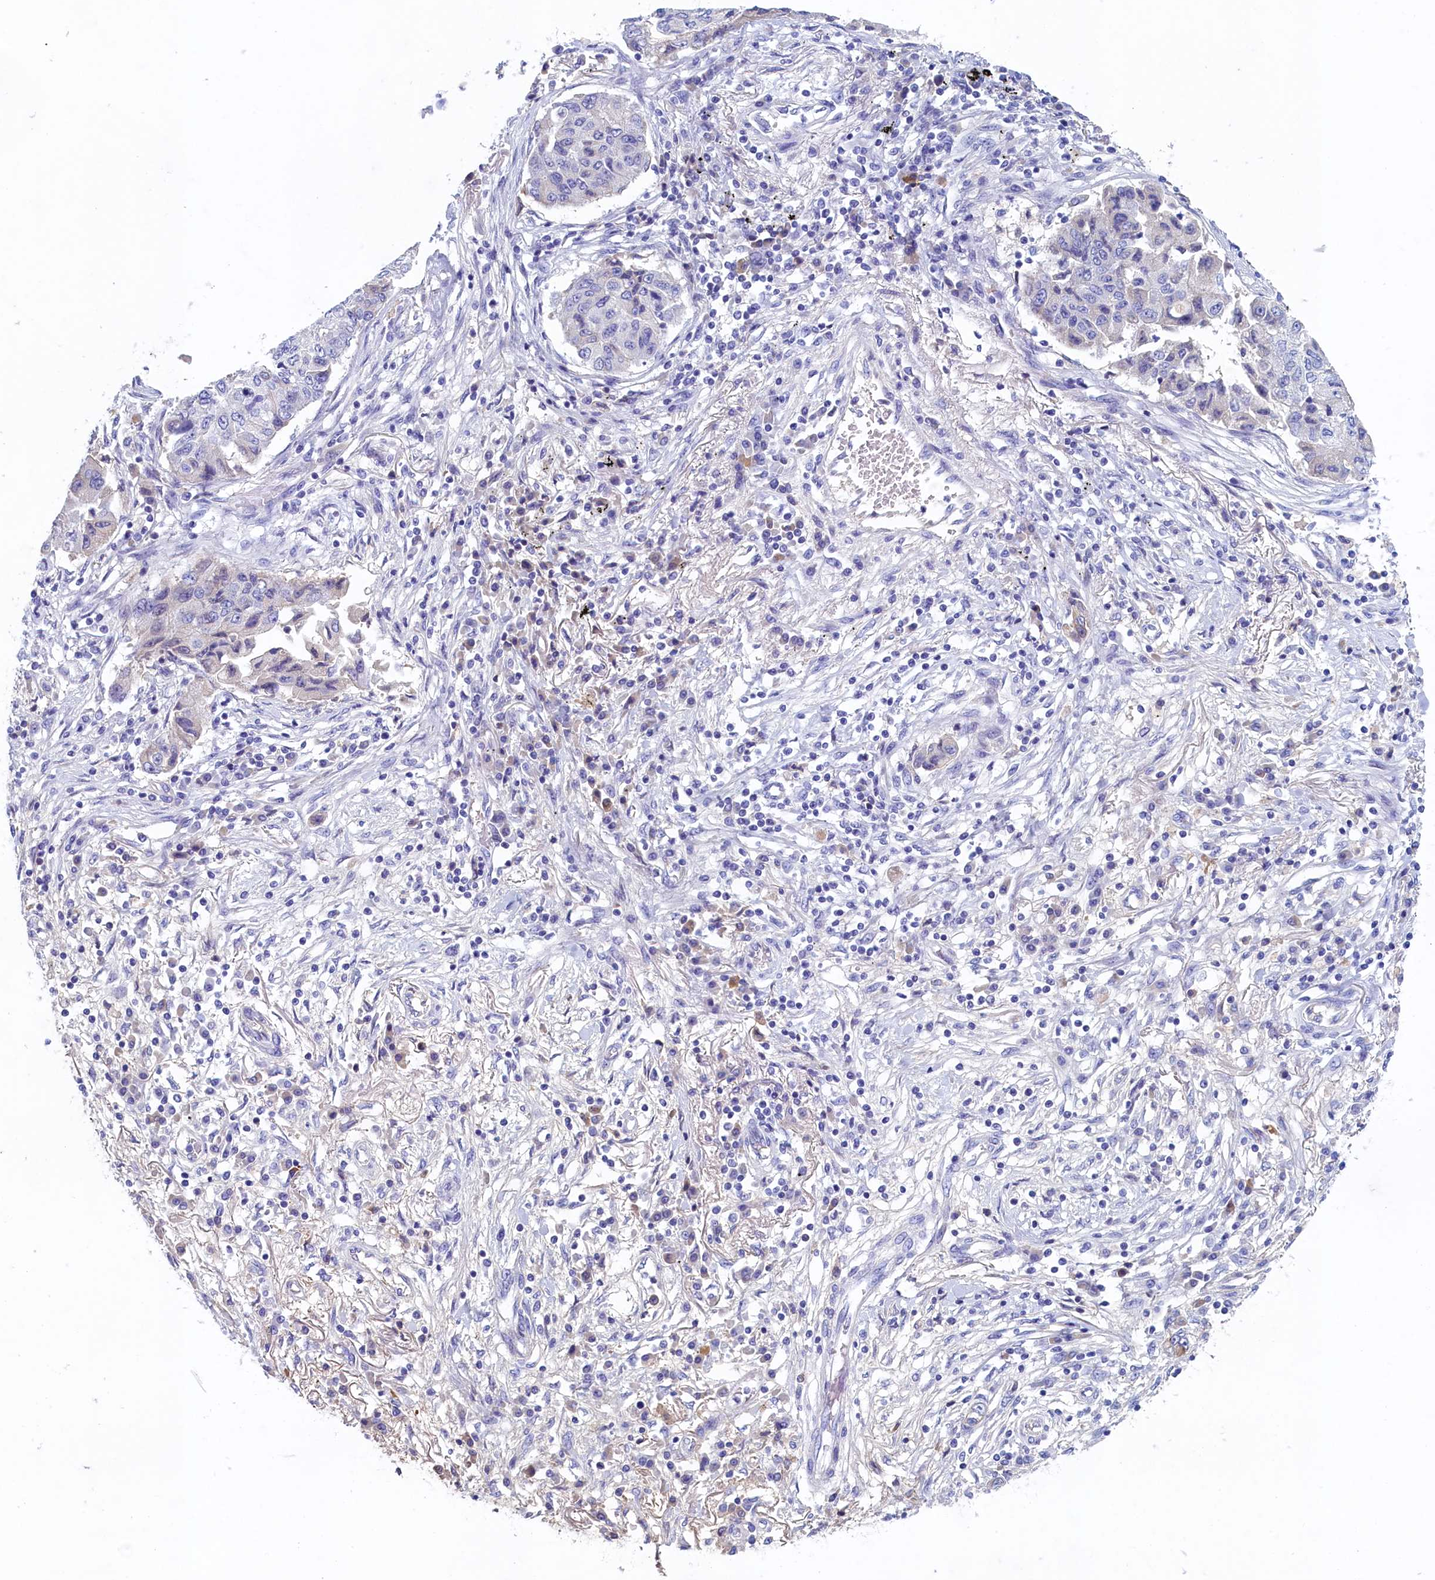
{"staining": {"intensity": "negative", "quantity": "none", "location": "none"}, "tissue": "lung cancer", "cell_type": "Tumor cells", "image_type": "cancer", "snomed": [{"axis": "morphology", "description": "Squamous cell carcinoma, NOS"}, {"axis": "topography", "description": "Lung"}], "caption": "Lung cancer stained for a protein using immunohistochemistry reveals no staining tumor cells.", "gene": "GUCA1C", "patient": {"sex": "male", "age": 74}}